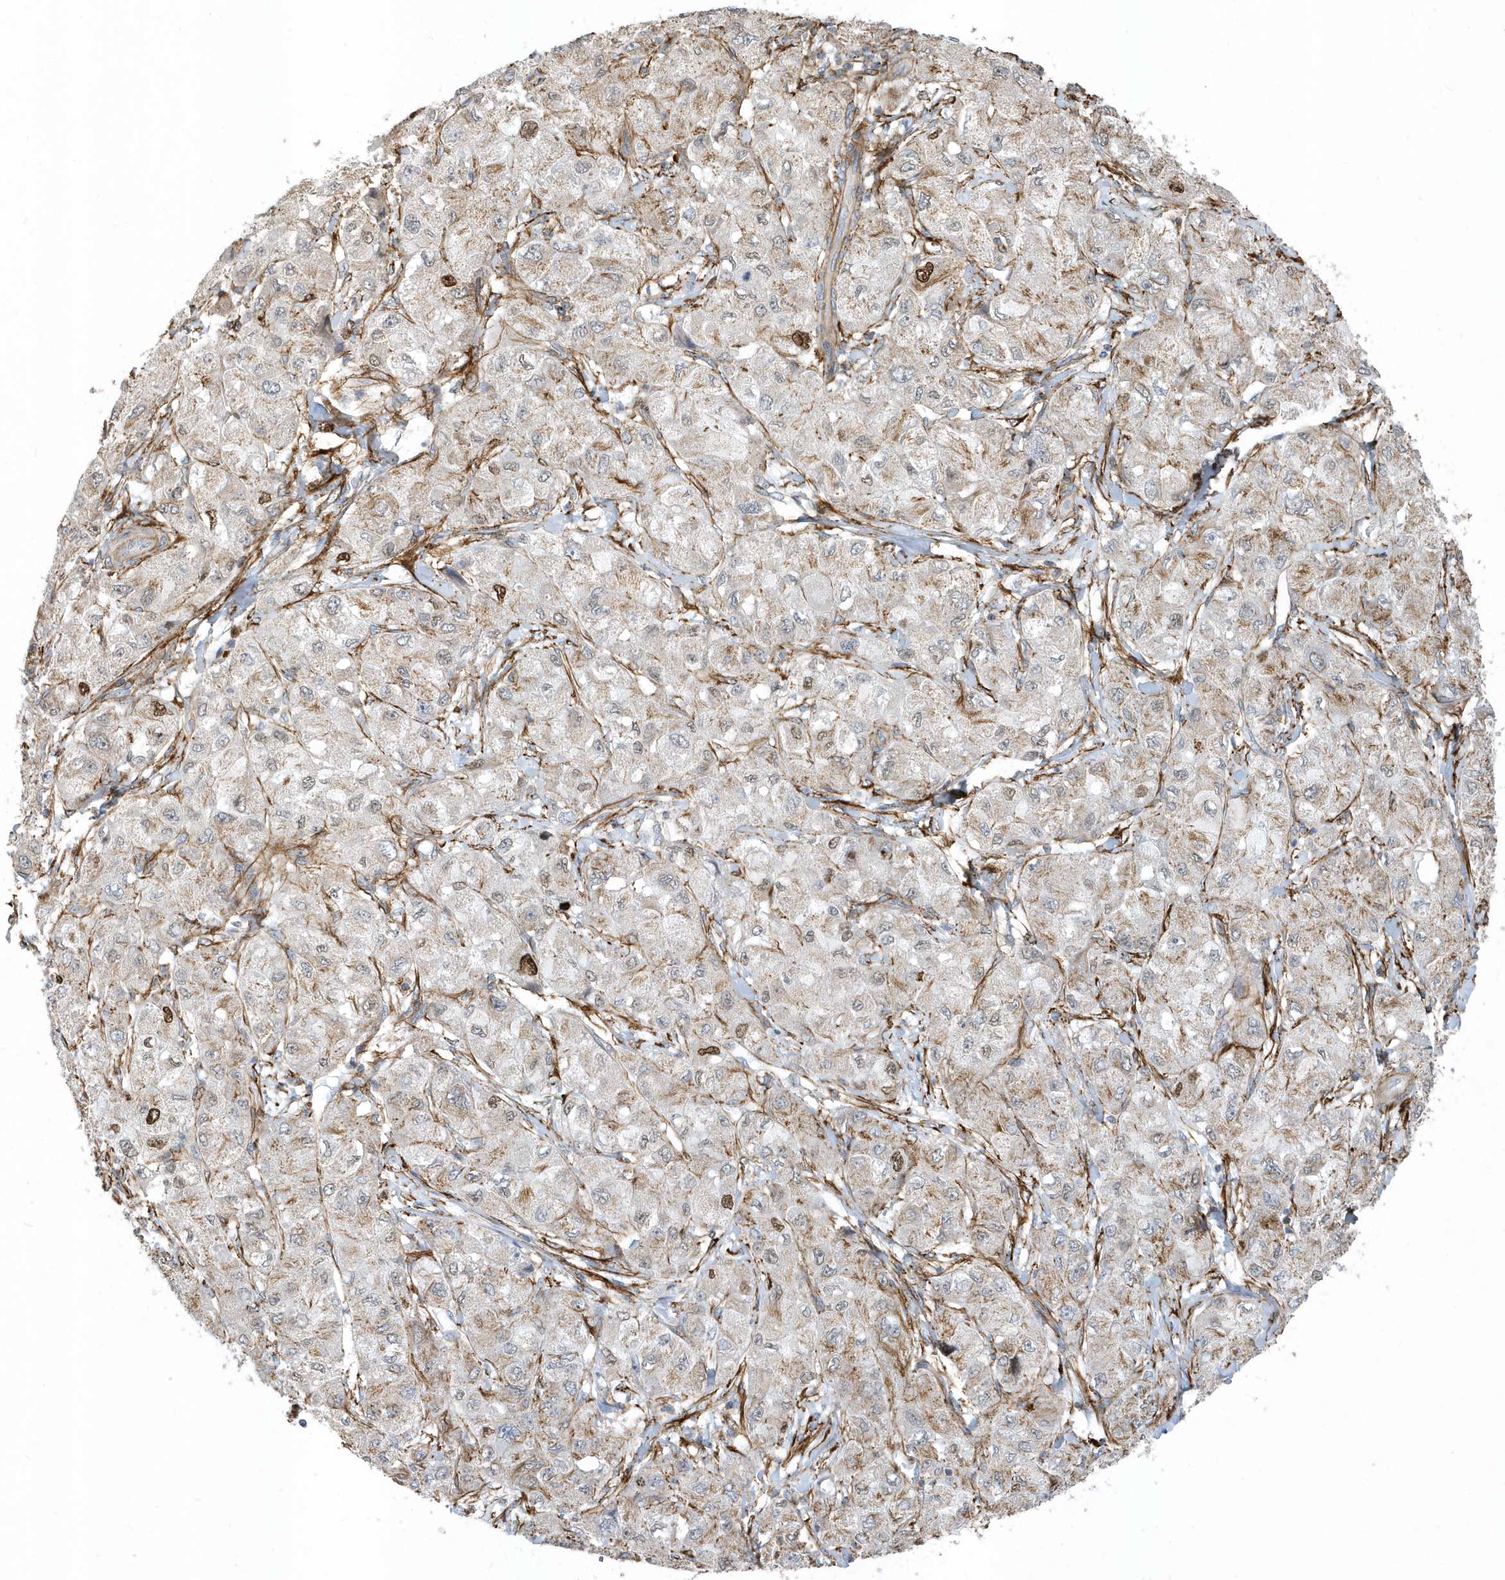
{"staining": {"intensity": "weak", "quantity": "25%-75%", "location": "cytoplasmic/membranous"}, "tissue": "liver cancer", "cell_type": "Tumor cells", "image_type": "cancer", "snomed": [{"axis": "morphology", "description": "Carcinoma, Hepatocellular, NOS"}, {"axis": "topography", "description": "Liver"}], "caption": "Liver cancer stained with a brown dye exhibits weak cytoplasmic/membranous positive expression in approximately 25%-75% of tumor cells.", "gene": "HRH4", "patient": {"sex": "male", "age": 80}}